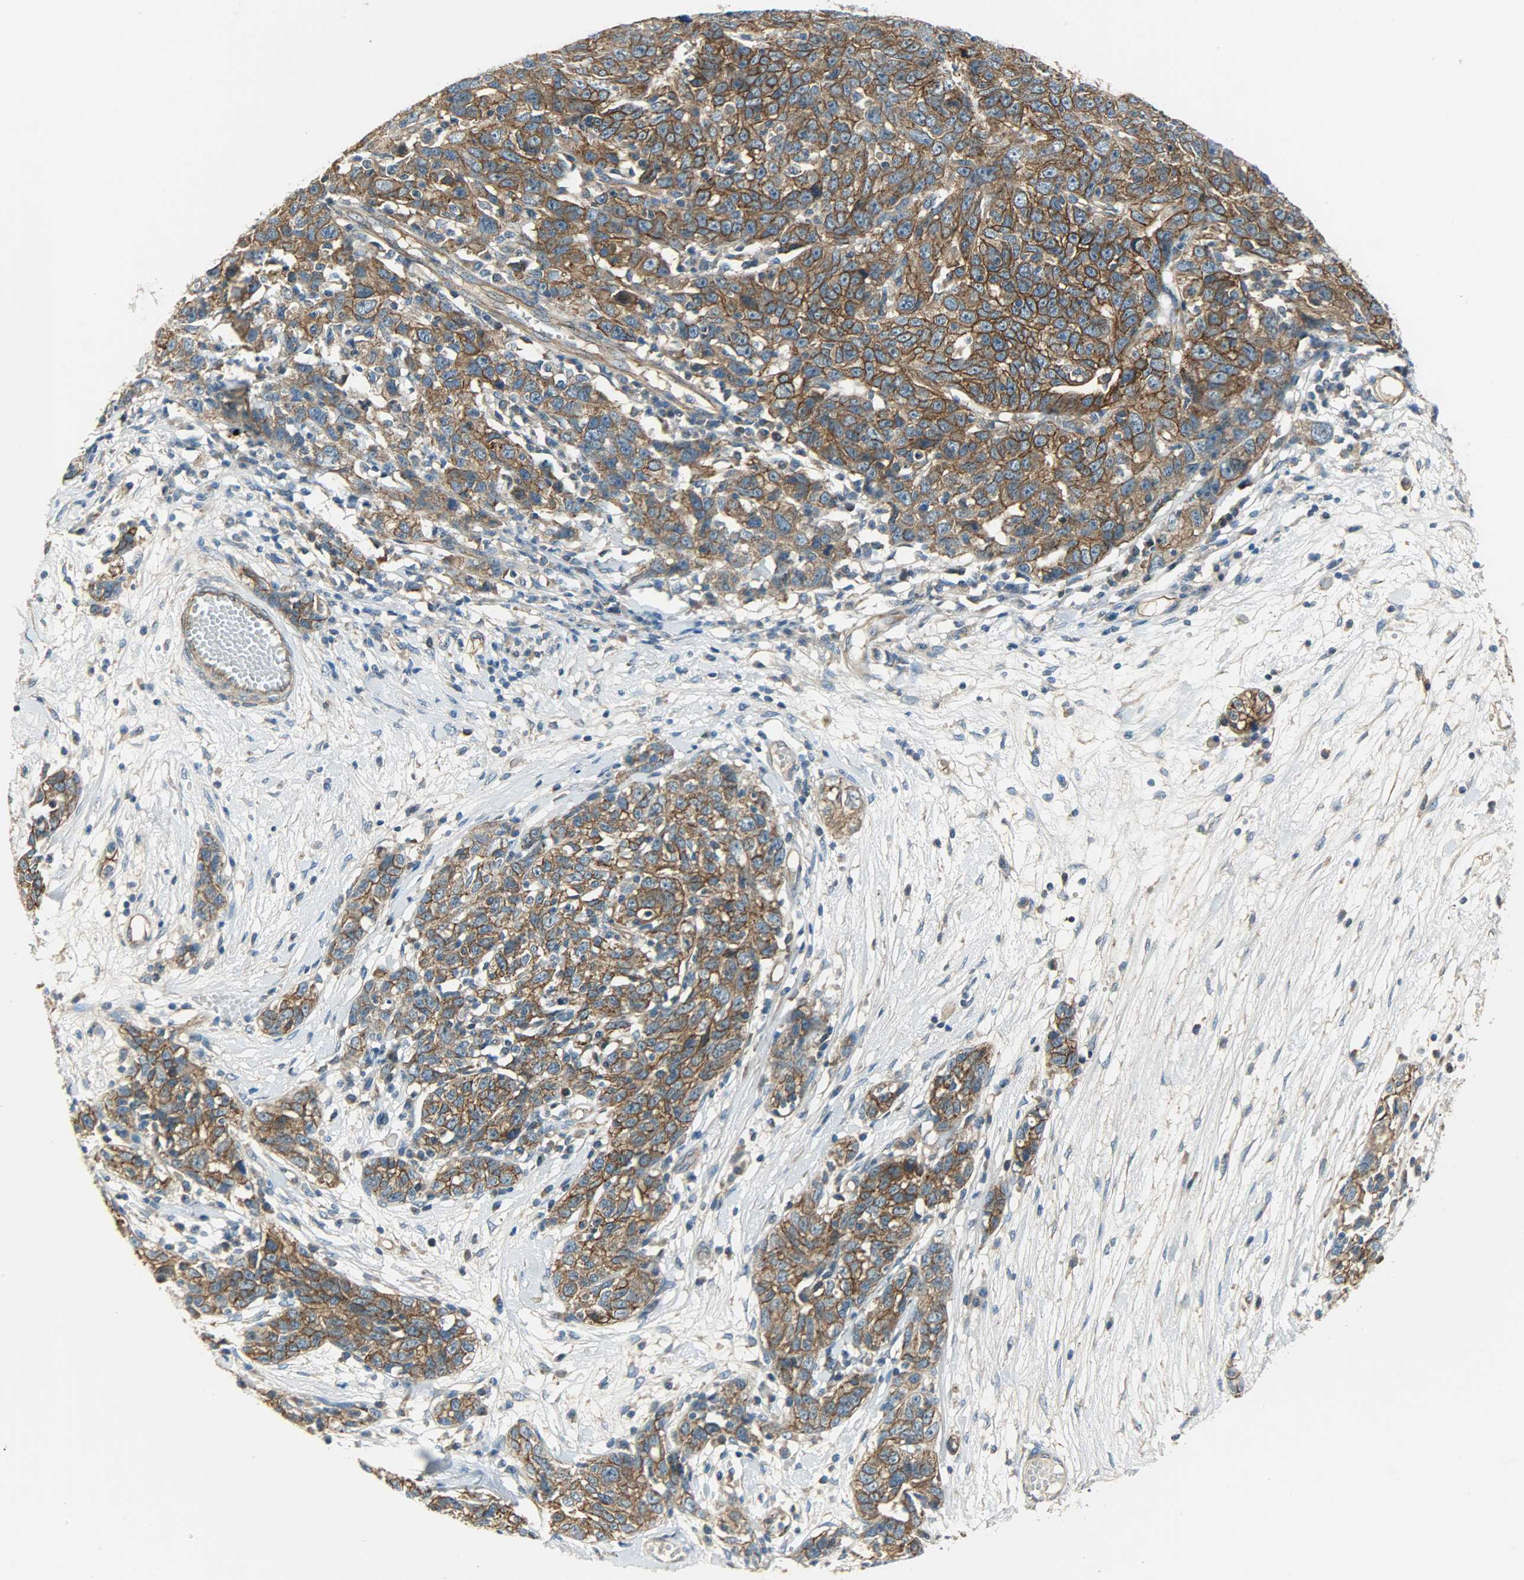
{"staining": {"intensity": "moderate", "quantity": ">75%", "location": "cytoplasmic/membranous"}, "tissue": "ovarian cancer", "cell_type": "Tumor cells", "image_type": "cancer", "snomed": [{"axis": "morphology", "description": "Cystadenocarcinoma, serous, NOS"}, {"axis": "topography", "description": "Ovary"}], "caption": "This image displays immunohistochemistry (IHC) staining of human ovarian cancer (serous cystadenocarcinoma), with medium moderate cytoplasmic/membranous expression in approximately >75% of tumor cells.", "gene": "KIAA1217", "patient": {"sex": "female", "age": 71}}